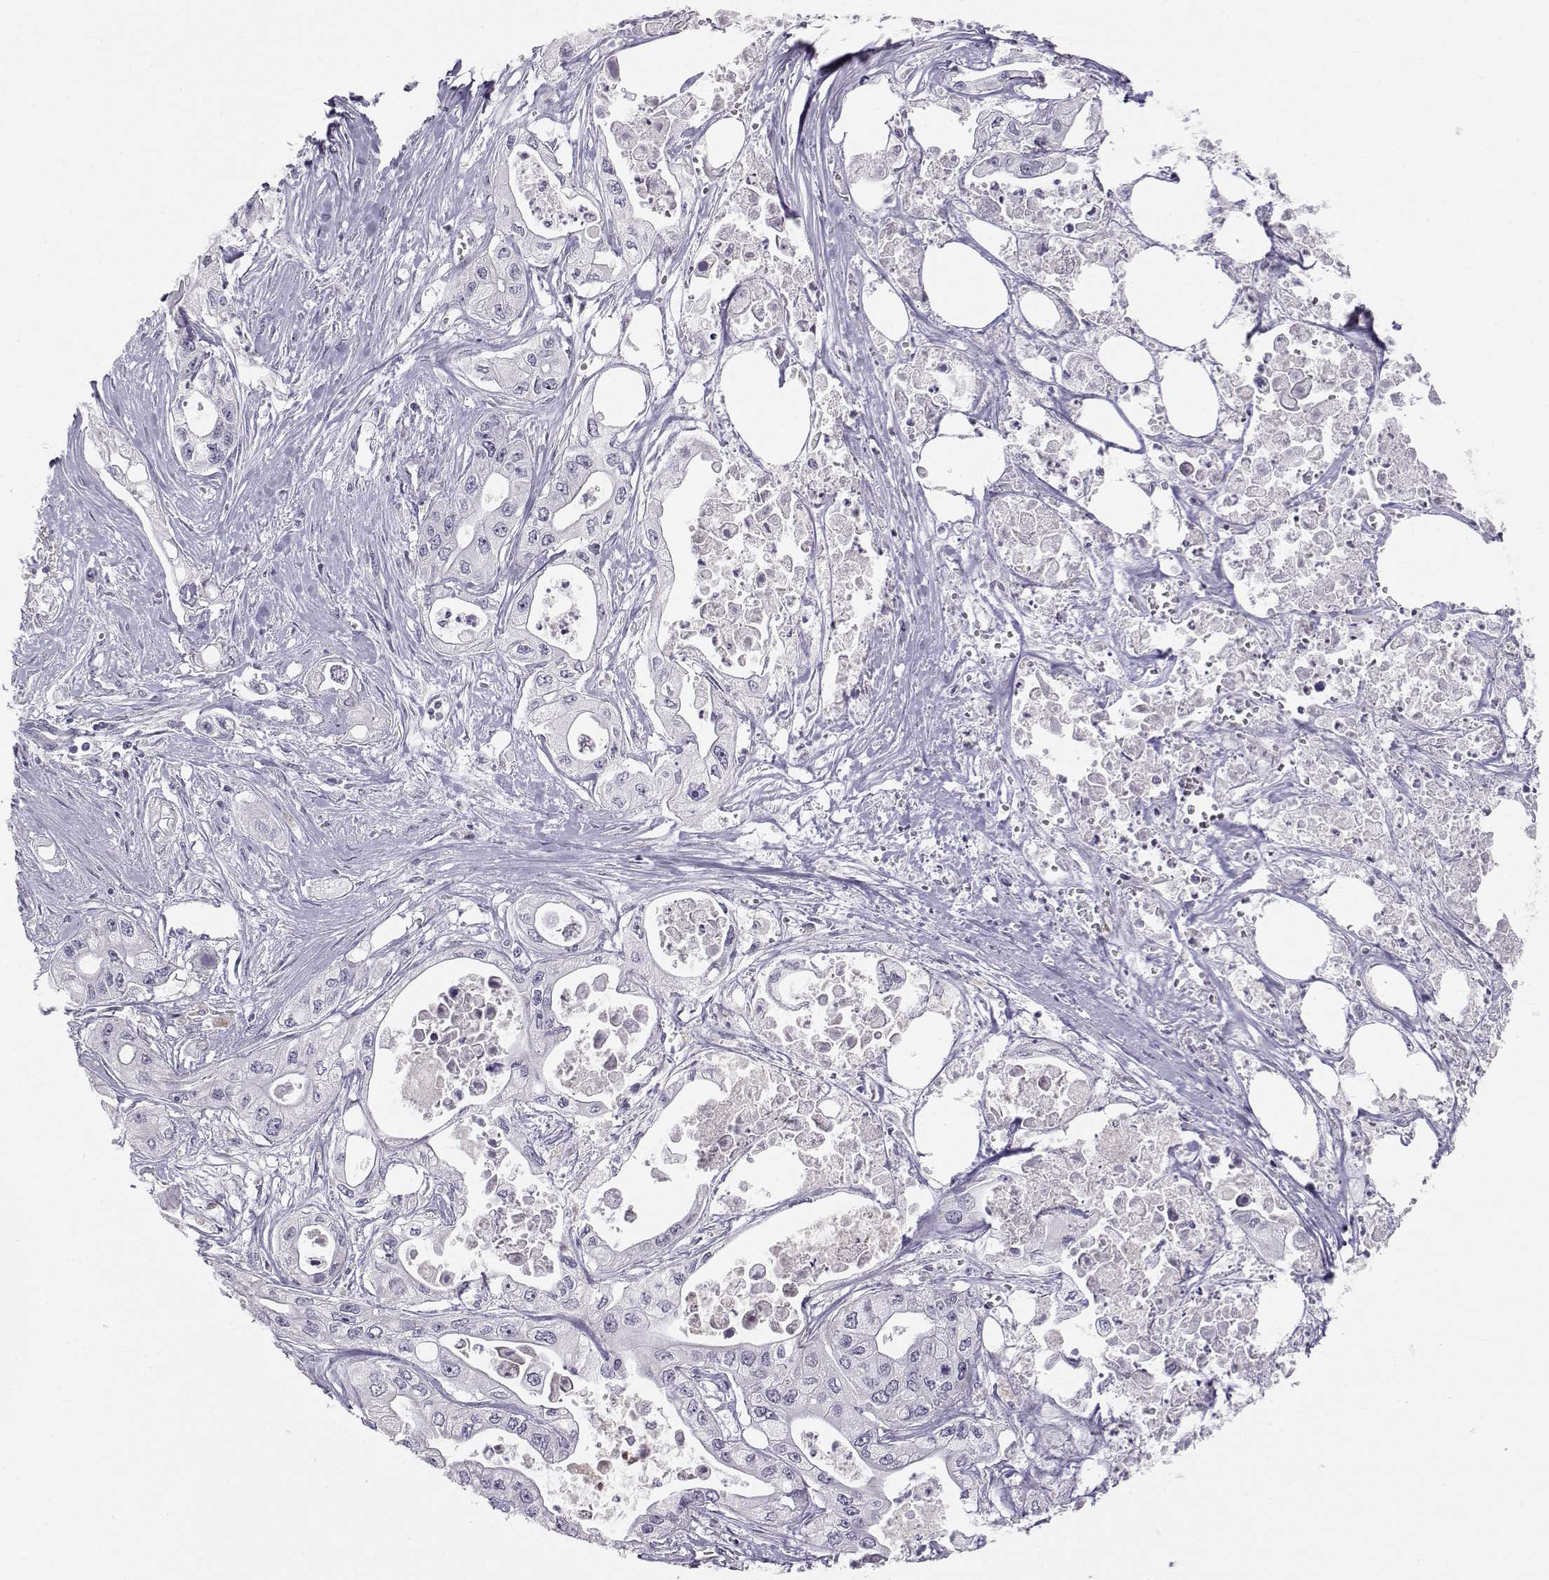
{"staining": {"intensity": "negative", "quantity": "none", "location": "none"}, "tissue": "pancreatic cancer", "cell_type": "Tumor cells", "image_type": "cancer", "snomed": [{"axis": "morphology", "description": "Adenocarcinoma, NOS"}, {"axis": "topography", "description": "Pancreas"}], "caption": "IHC micrograph of human pancreatic adenocarcinoma stained for a protein (brown), which displays no expression in tumor cells.", "gene": "ACSL6", "patient": {"sex": "male", "age": 70}}